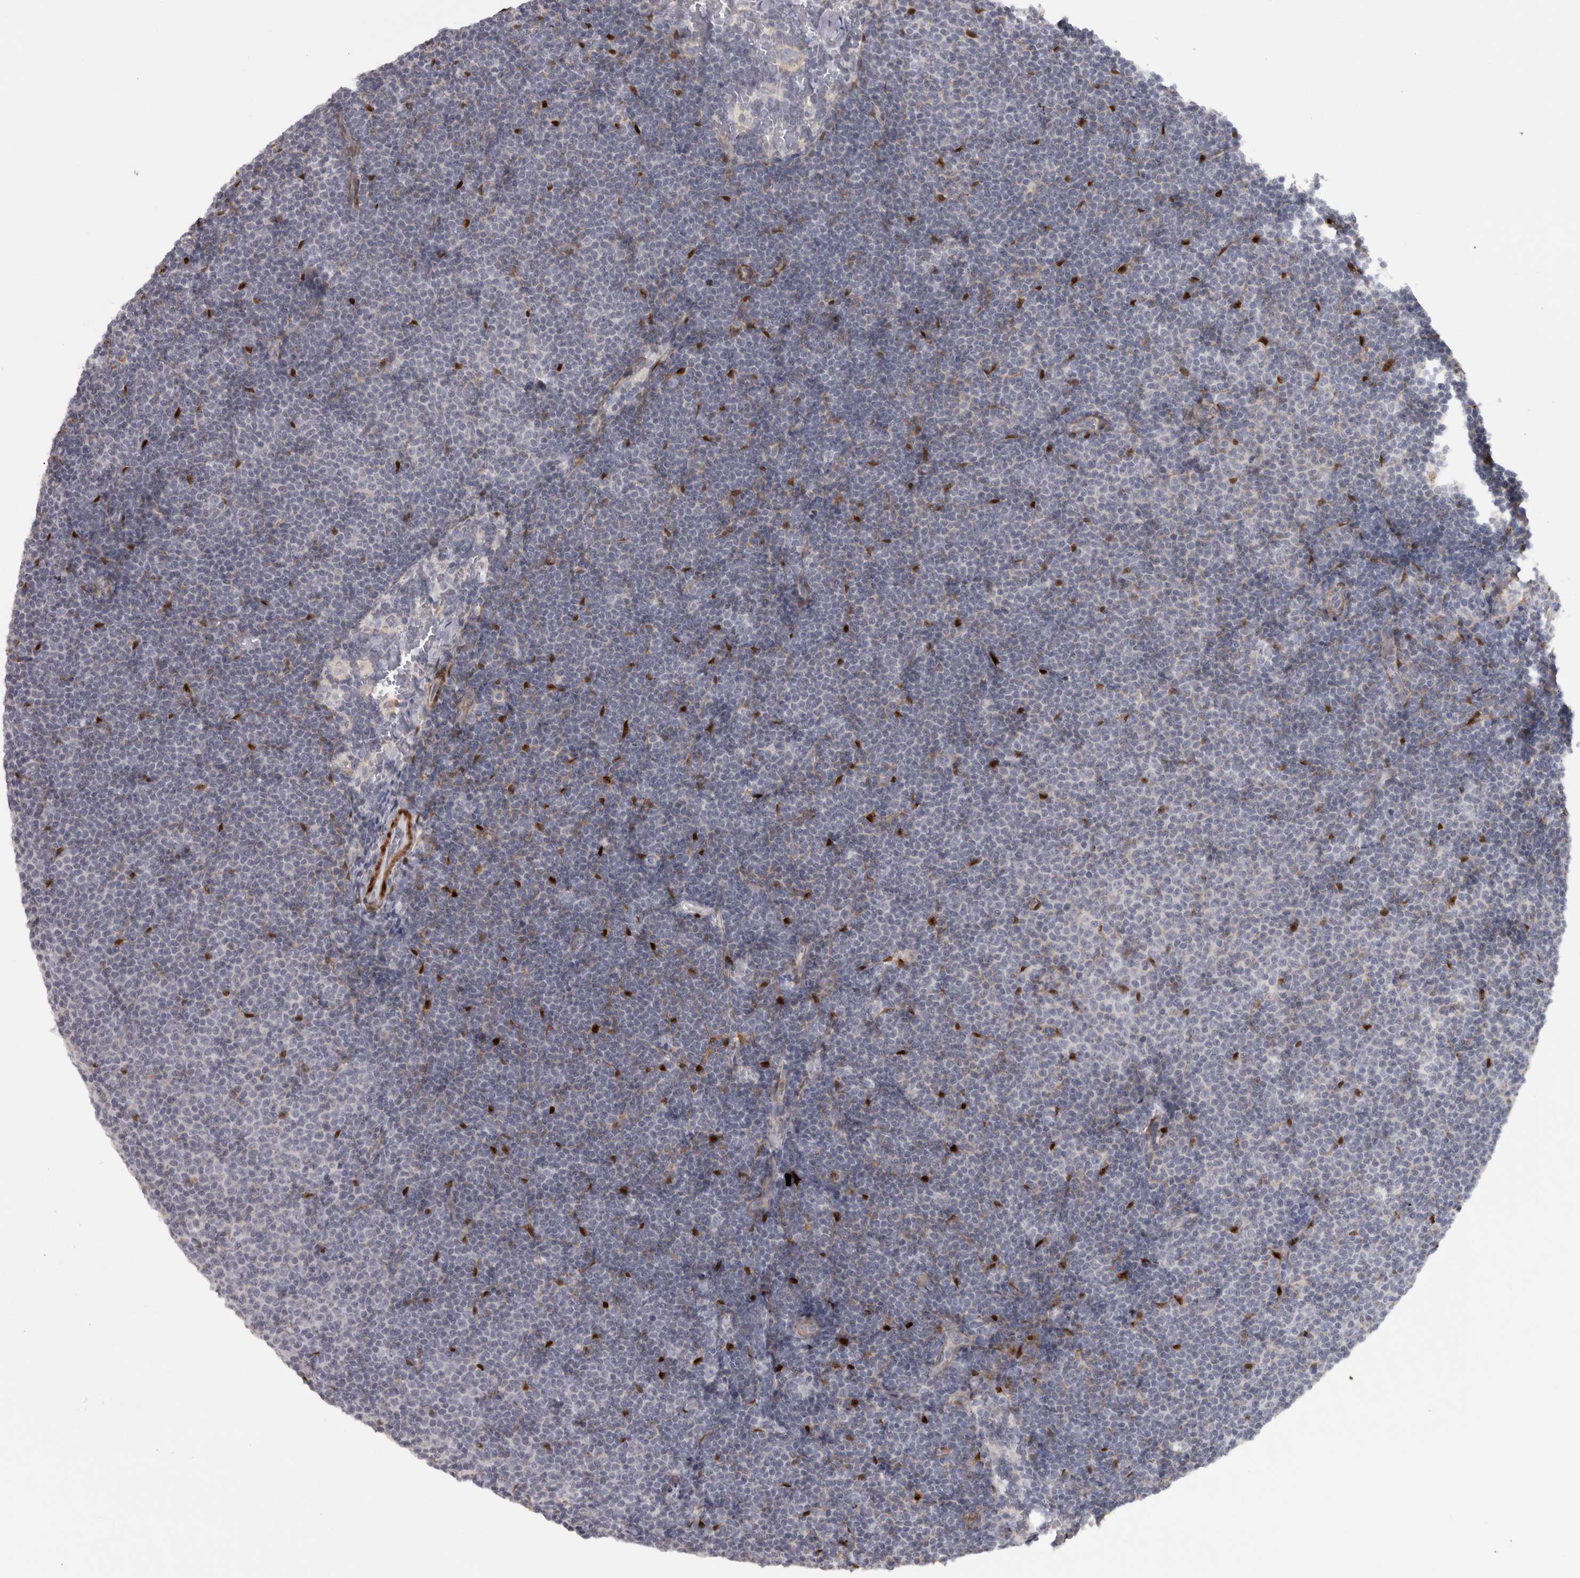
{"staining": {"intensity": "negative", "quantity": "none", "location": "none"}, "tissue": "lymphoma", "cell_type": "Tumor cells", "image_type": "cancer", "snomed": [{"axis": "morphology", "description": "Malignant lymphoma, non-Hodgkin's type, Low grade"}, {"axis": "topography", "description": "Lymph node"}], "caption": "DAB immunohistochemical staining of human malignant lymphoma, non-Hodgkin's type (low-grade) demonstrates no significant positivity in tumor cells.", "gene": "PPP1R12B", "patient": {"sex": "female", "age": 53}}